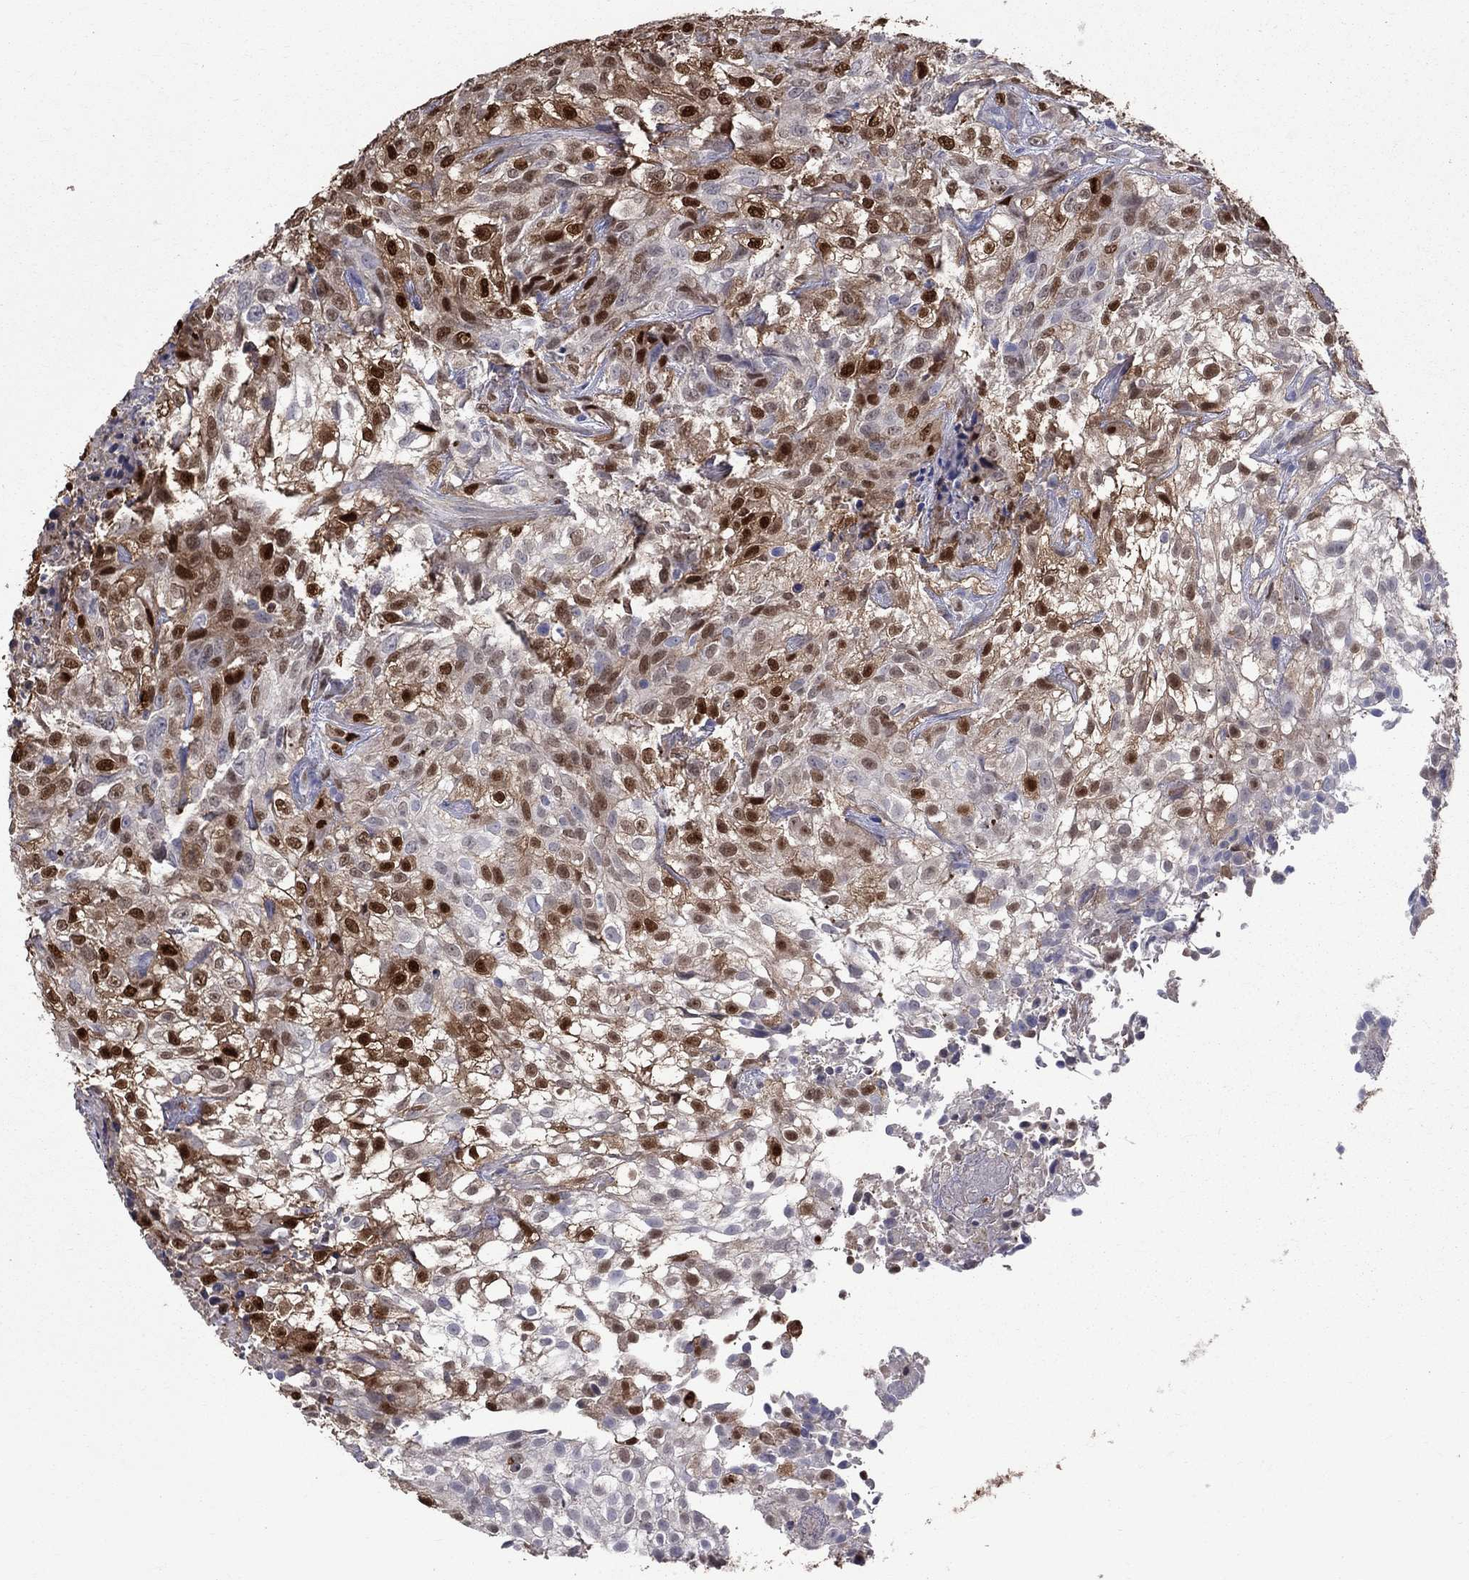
{"staining": {"intensity": "strong", "quantity": "25%-75%", "location": "nuclear"}, "tissue": "urothelial cancer", "cell_type": "Tumor cells", "image_type": "cancer", "snomed": [{"axis": "morphology", "description": "Urothelial carcinoma, High grade"}, {"axis": "topography", "description": "Urinary bladder"}], "caption": "The histopathology image displays a brown stain indicating the presence of a protein in the nuclear of tumor cells in urothelial cancer.", "gene": "ANXA10", "patient": {"sex": "male", "age": 56}}